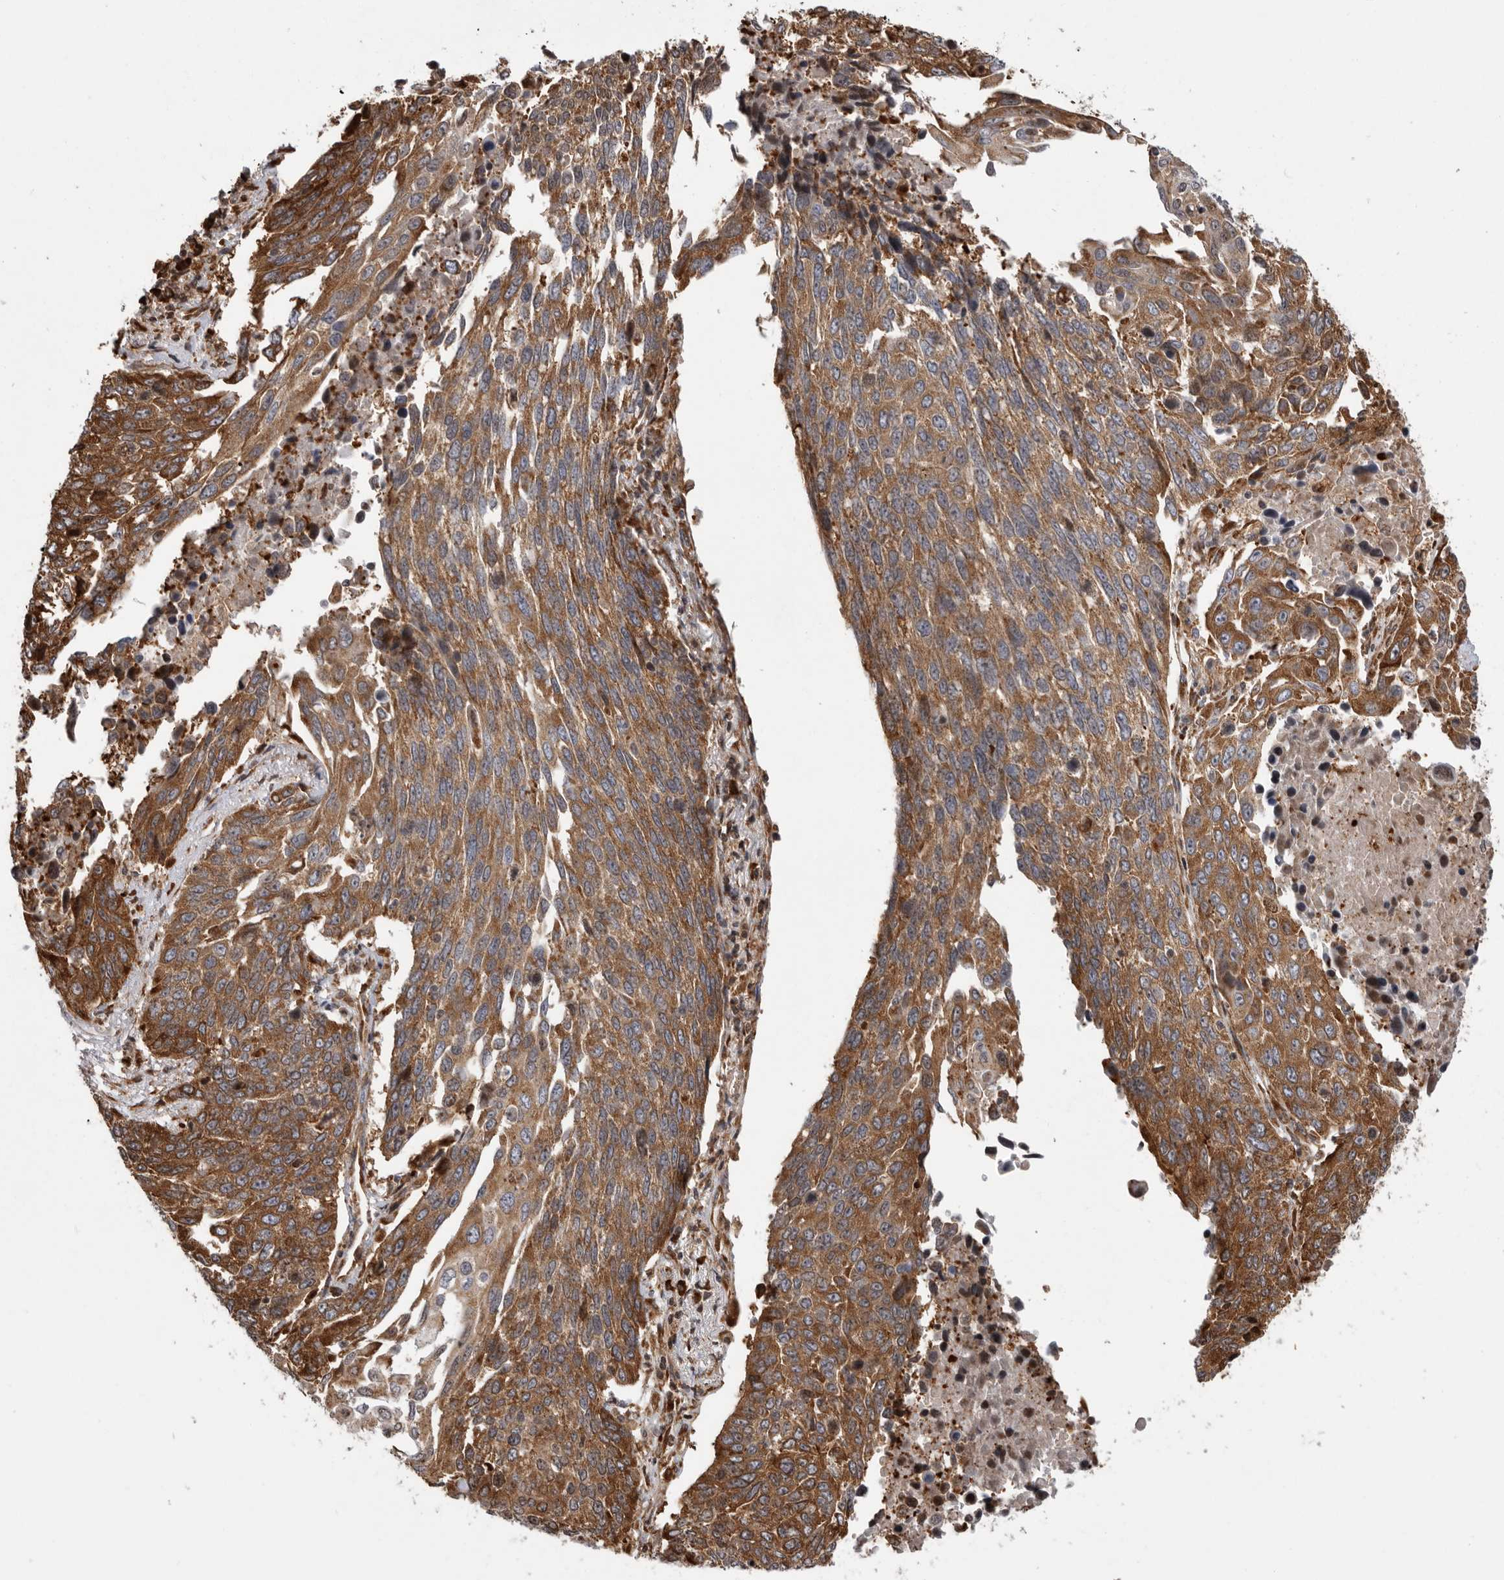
{"staining": {"intensity": "strong", "quantity": ">75%", "location": "cytoplasmic/membranous"}, "tissue": "lung cancer", "cell_type": "Tumor cells", "image_type": "cancer", "snomed": [{"axis": "morphology", "description": "Squamous cell carcinoma, NOS"}, {"axis": "topography", "description": "Lung"}], "caption": "Protein analysis of squamous cell carcinoma (lung) tissue reveals strong cytoplasmic/membranous expression in approximately >75% of tumor cells.", "gene": "FZD3", "patient": {"sex": "male", "age": 66}}